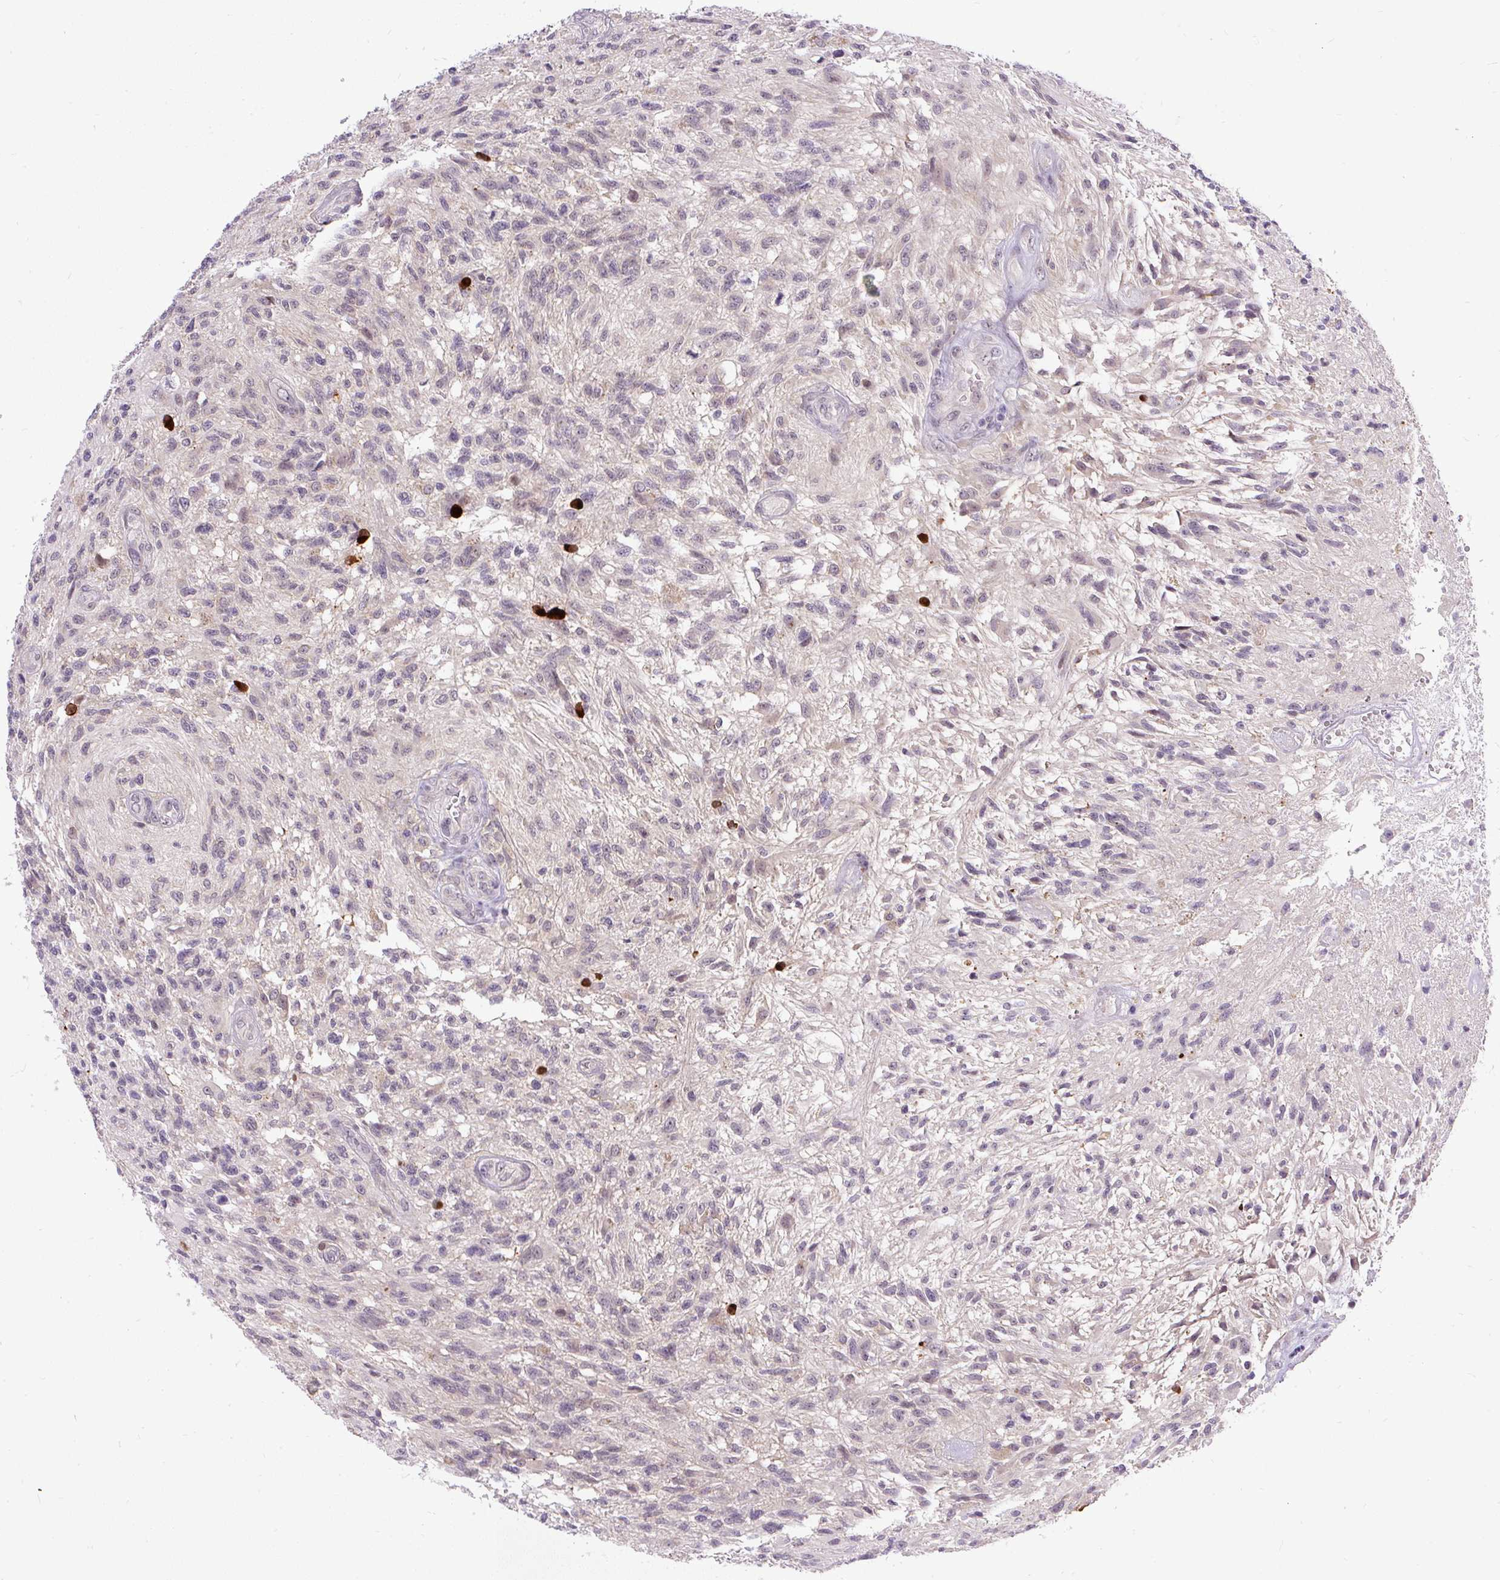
{"staining": {"intensity": "negative", "quantity": "none", "location": "none"}, "tissue": "glioma", "cell_type": "Tumor cells", "image_type": "cancer", "snomed": [{"axis": "morphology", "description": "Glioma, malignant, High grade"}, {"axis": "topography", "description": "Brain"}], "caption": "Immunohistochemistry photomicrograph of neoplastic tissue: human malignant glioma (high-grade) stained with DAB (3,3'-diaminobenzidine) exhibits no significant protein staining in tumor cells.", "gene": "FAM117B", "patient": {"sex": "male", "age": 56}}